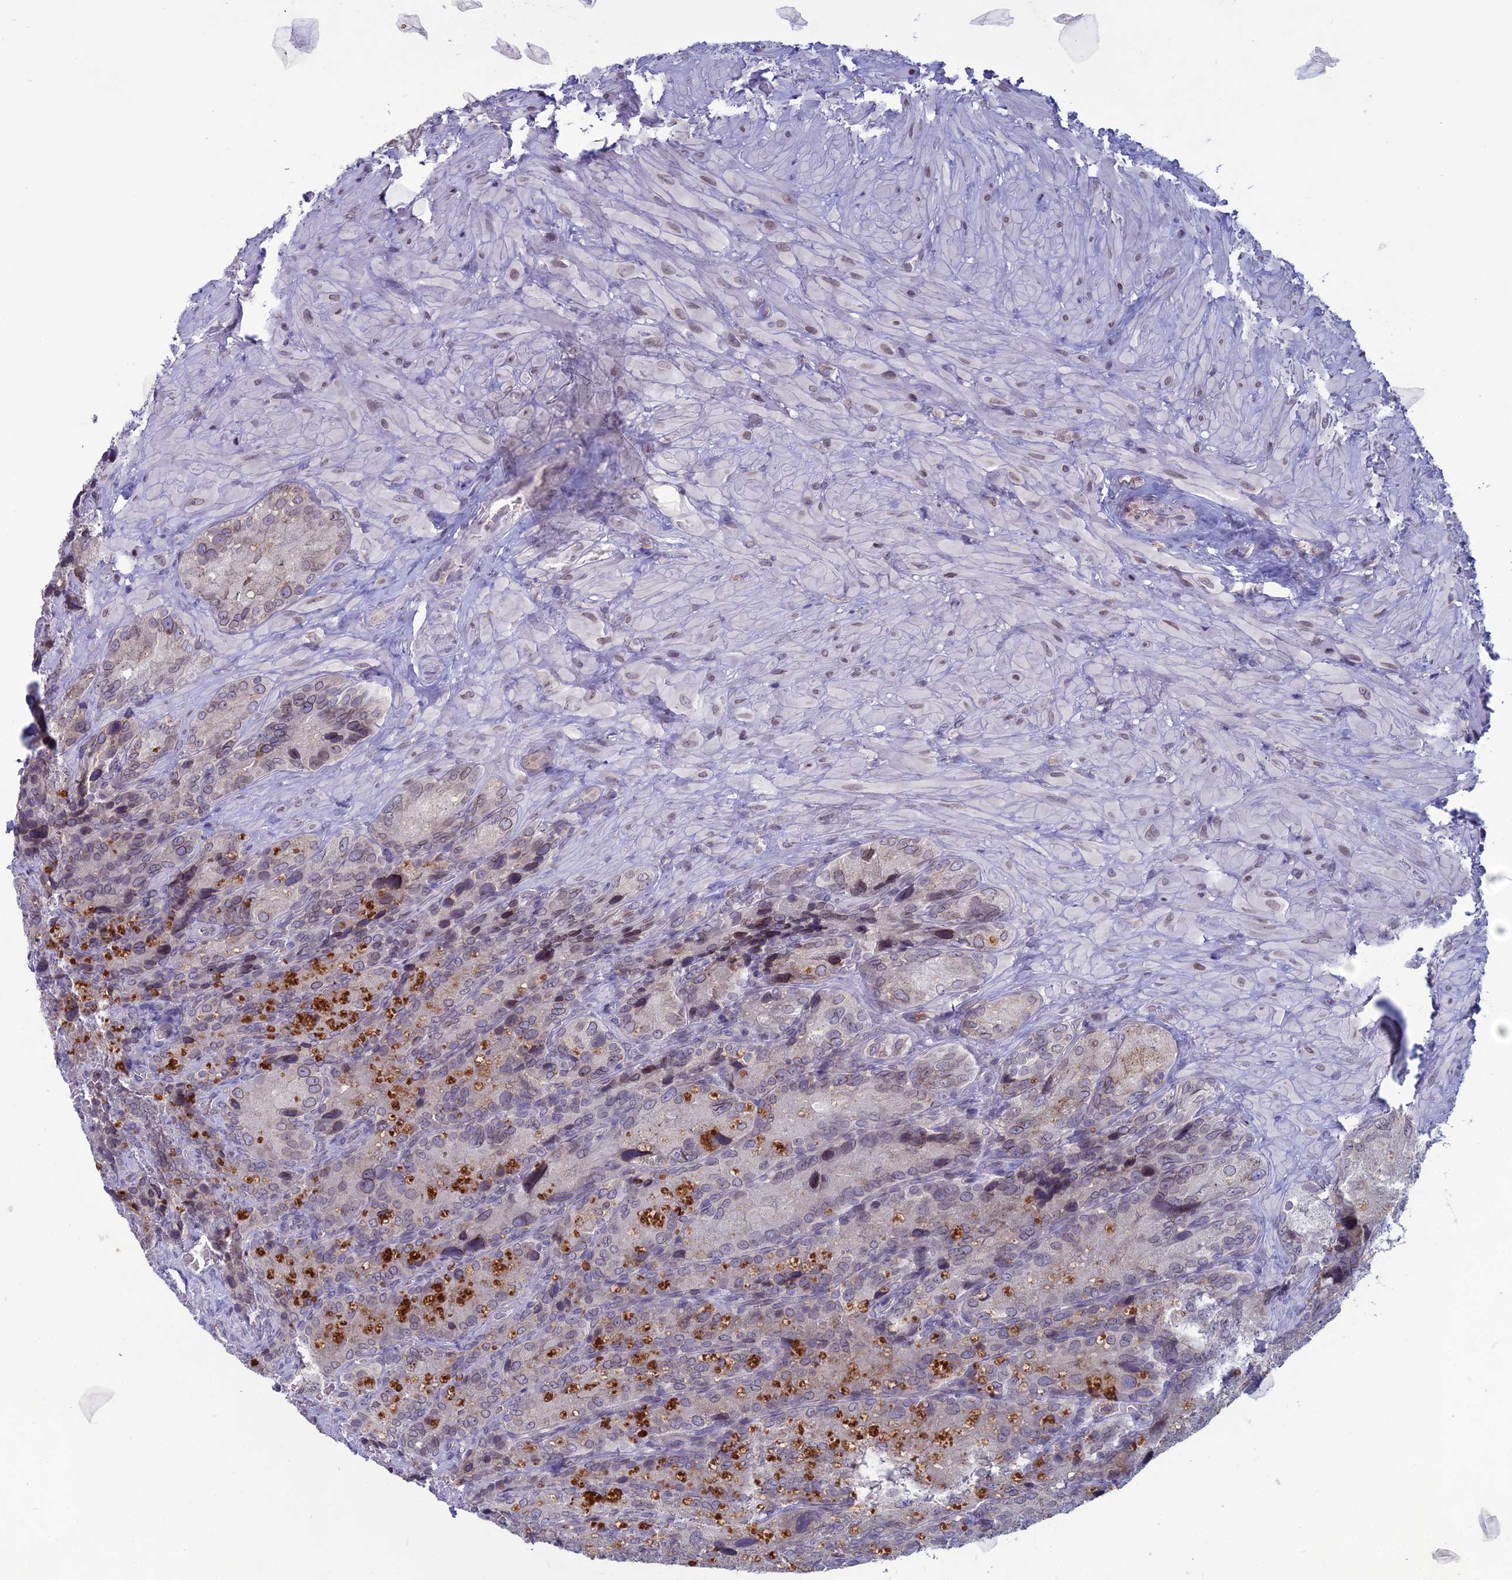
{"staining": {"intensity": "moderate", "quantity": "<25%", "location": "nuclear"}, "tissue": "seminal vesicle", "cell_type": "Glandular cells", "image_type": "normal", "snomed": [{"axis": "morphology", "description": "Normal tissue, NOS"}, {"axis": "topography", "description": "Seminal veicle"}], "caption": "Immunohistochemical staining of benign seminal vesicle reveals low levels of moderate nuclear positivity in about <25% of glandular cells.", "gene": "WDR46", "patient": {"sex": "male", "age": 62}}